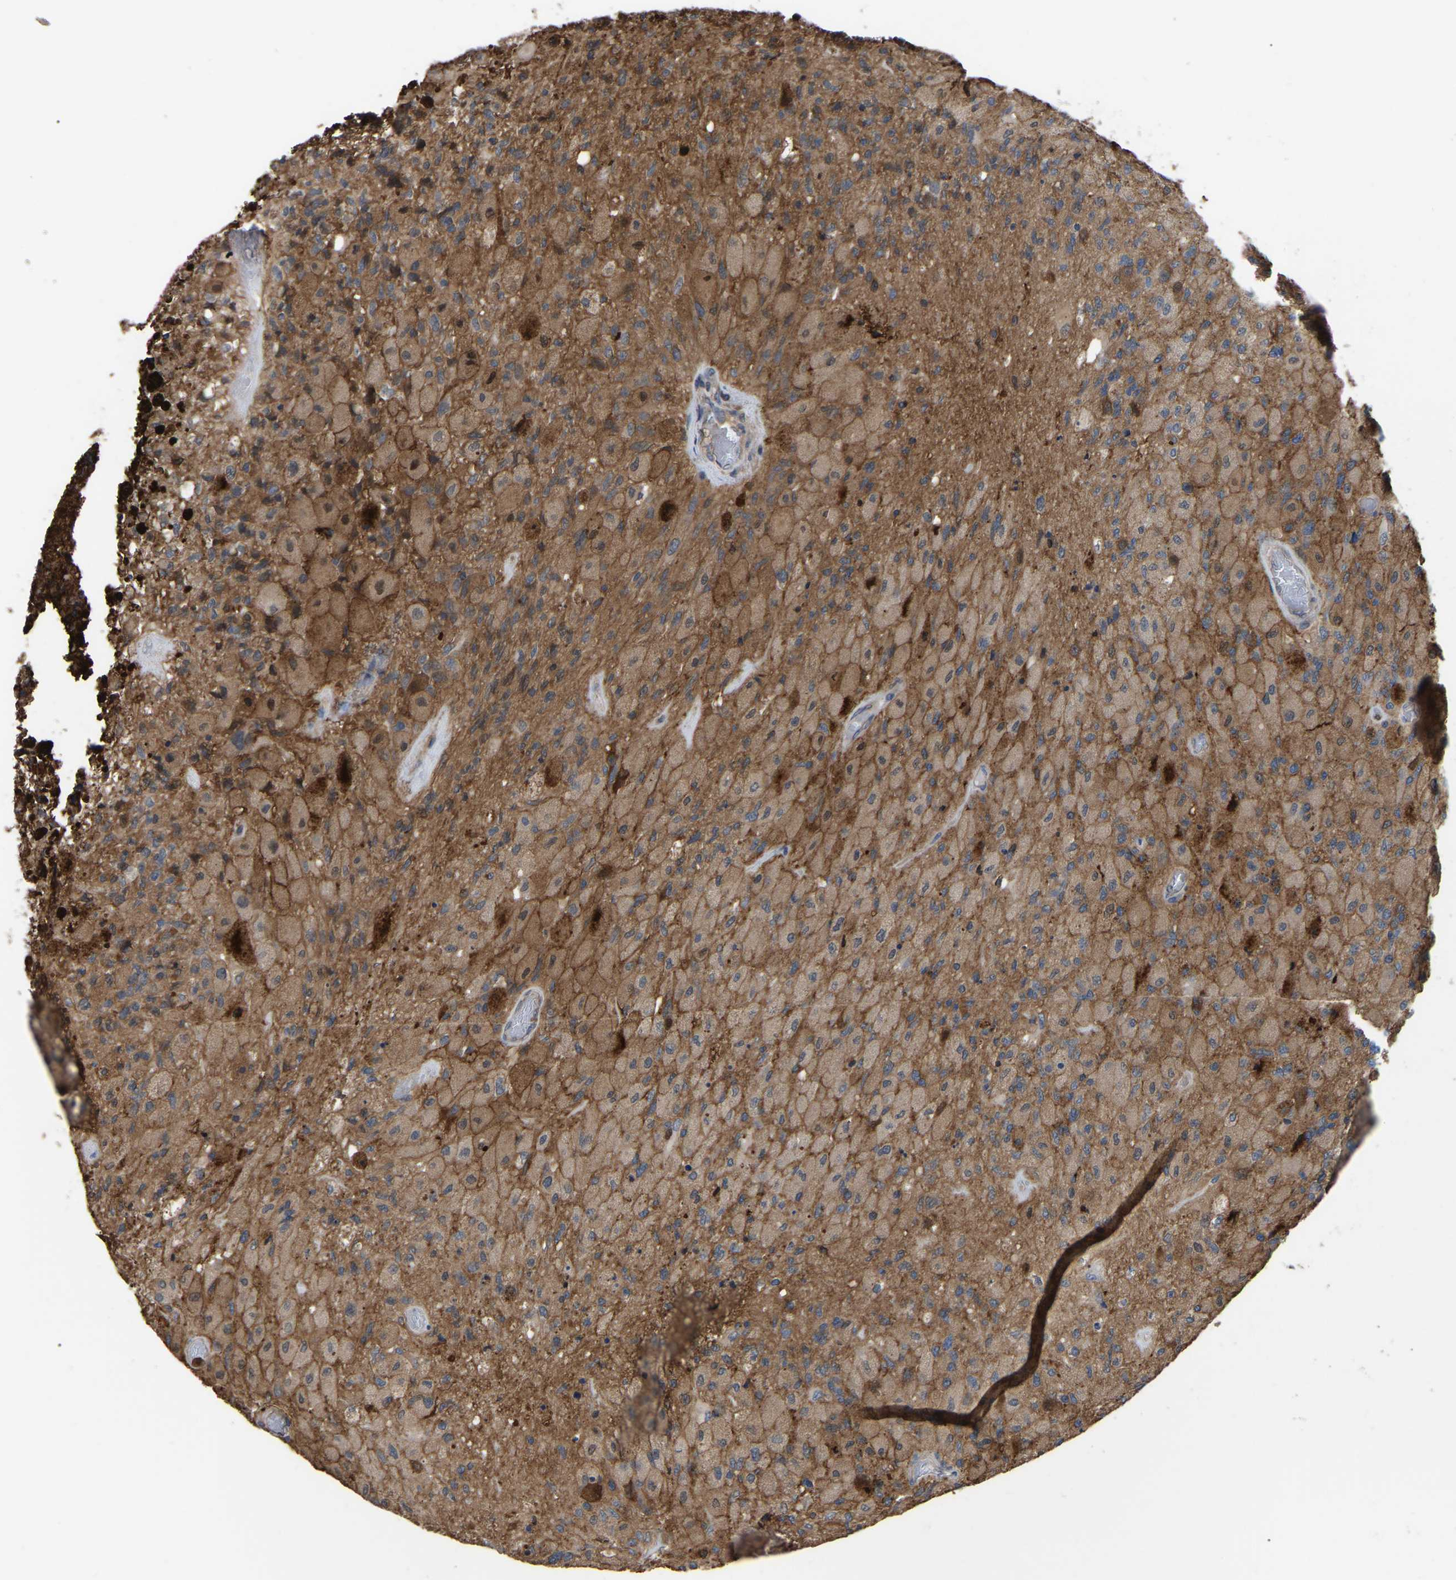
{"staining": {"intensity": "moderate", "quantity": ">75%", "location": "cytoplasmic/membranous"}, "tissue": "glioma", "cell_type": "Tumor cells", "image_type": "cancer", "snomed": [{"axis": "morphology", "description": "Normal tissue, NOS"}, {"axis": "morphology", "description": "Glioma, malignant, High grade"}, {"axis": "topography", "description": "Cerebral cortex"}], "caption": "An immunohistochemistry (IHC) micrograph of neoplastic tissue is shown. Protein staining in brown labels moderate cytoplasmic/membranous positivity in high-grade glioma (malignant) within tumor cells.", "gene": "CIT", "patient": {"sex": "male", "age": 77}}